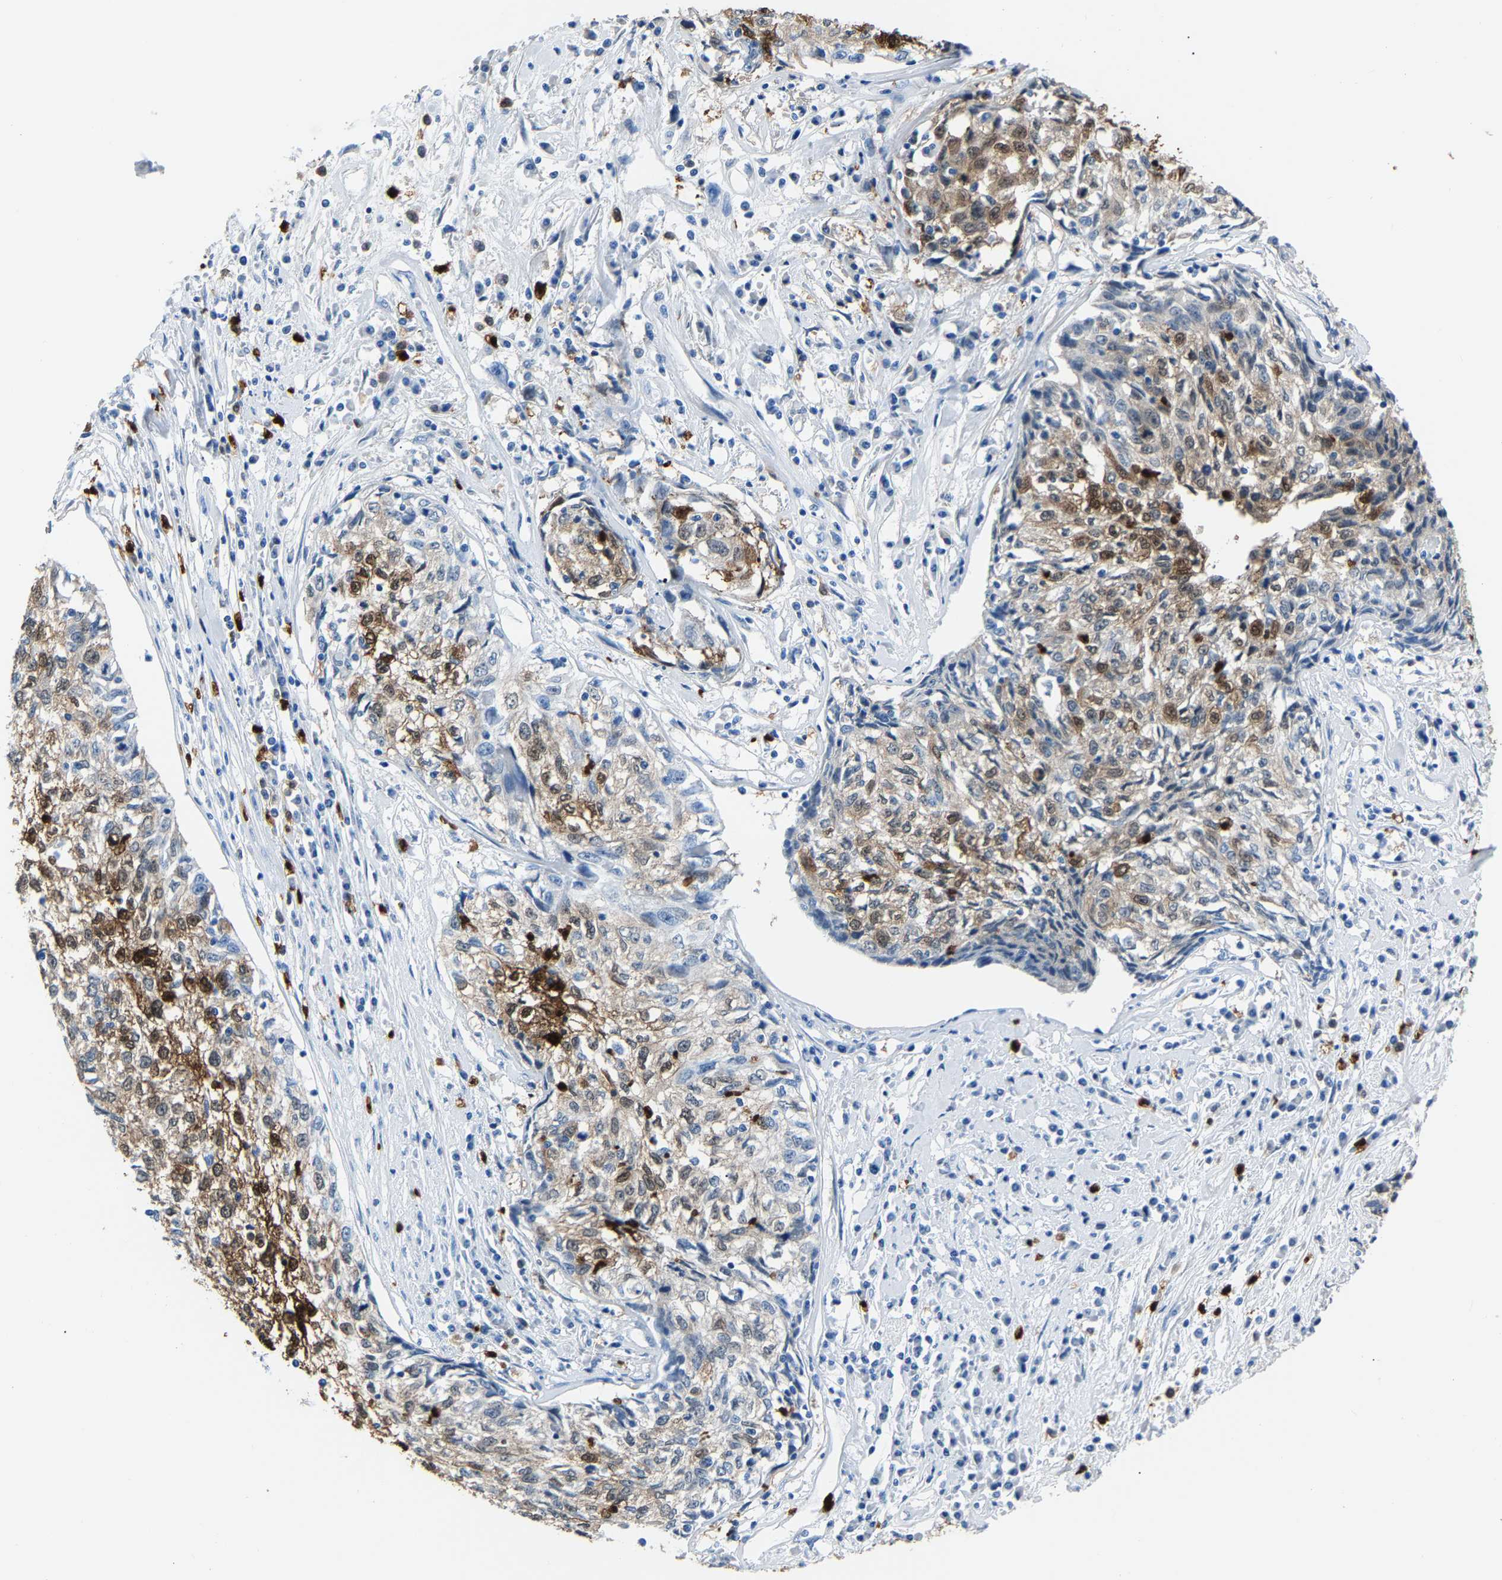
{"staining": {"intensity": "moderate", "quantity": "25%-75%", "location": "cytoplasmic/membranous"}, "tissue": "cervical cancer", "cell_type": "Tumor cells", "image_type": "cancer", "snomed": [{"axis": "morphology", "description": "Squamous cell carcinoma, NOS"}, {"axis": "topography", "description": "Cervix"}], "caption": "The photomicrograph reveals a brown stain indicating the presence of a protein in the cytoplasmic/membranous of tumor cells in cervical cancer. Using DAB (brown) and hematoxylin (blue) stains, captured at high magnification using brightfield microscopy.", "gene": "S100P", "patient": {"sex": "female", "age": 57}}